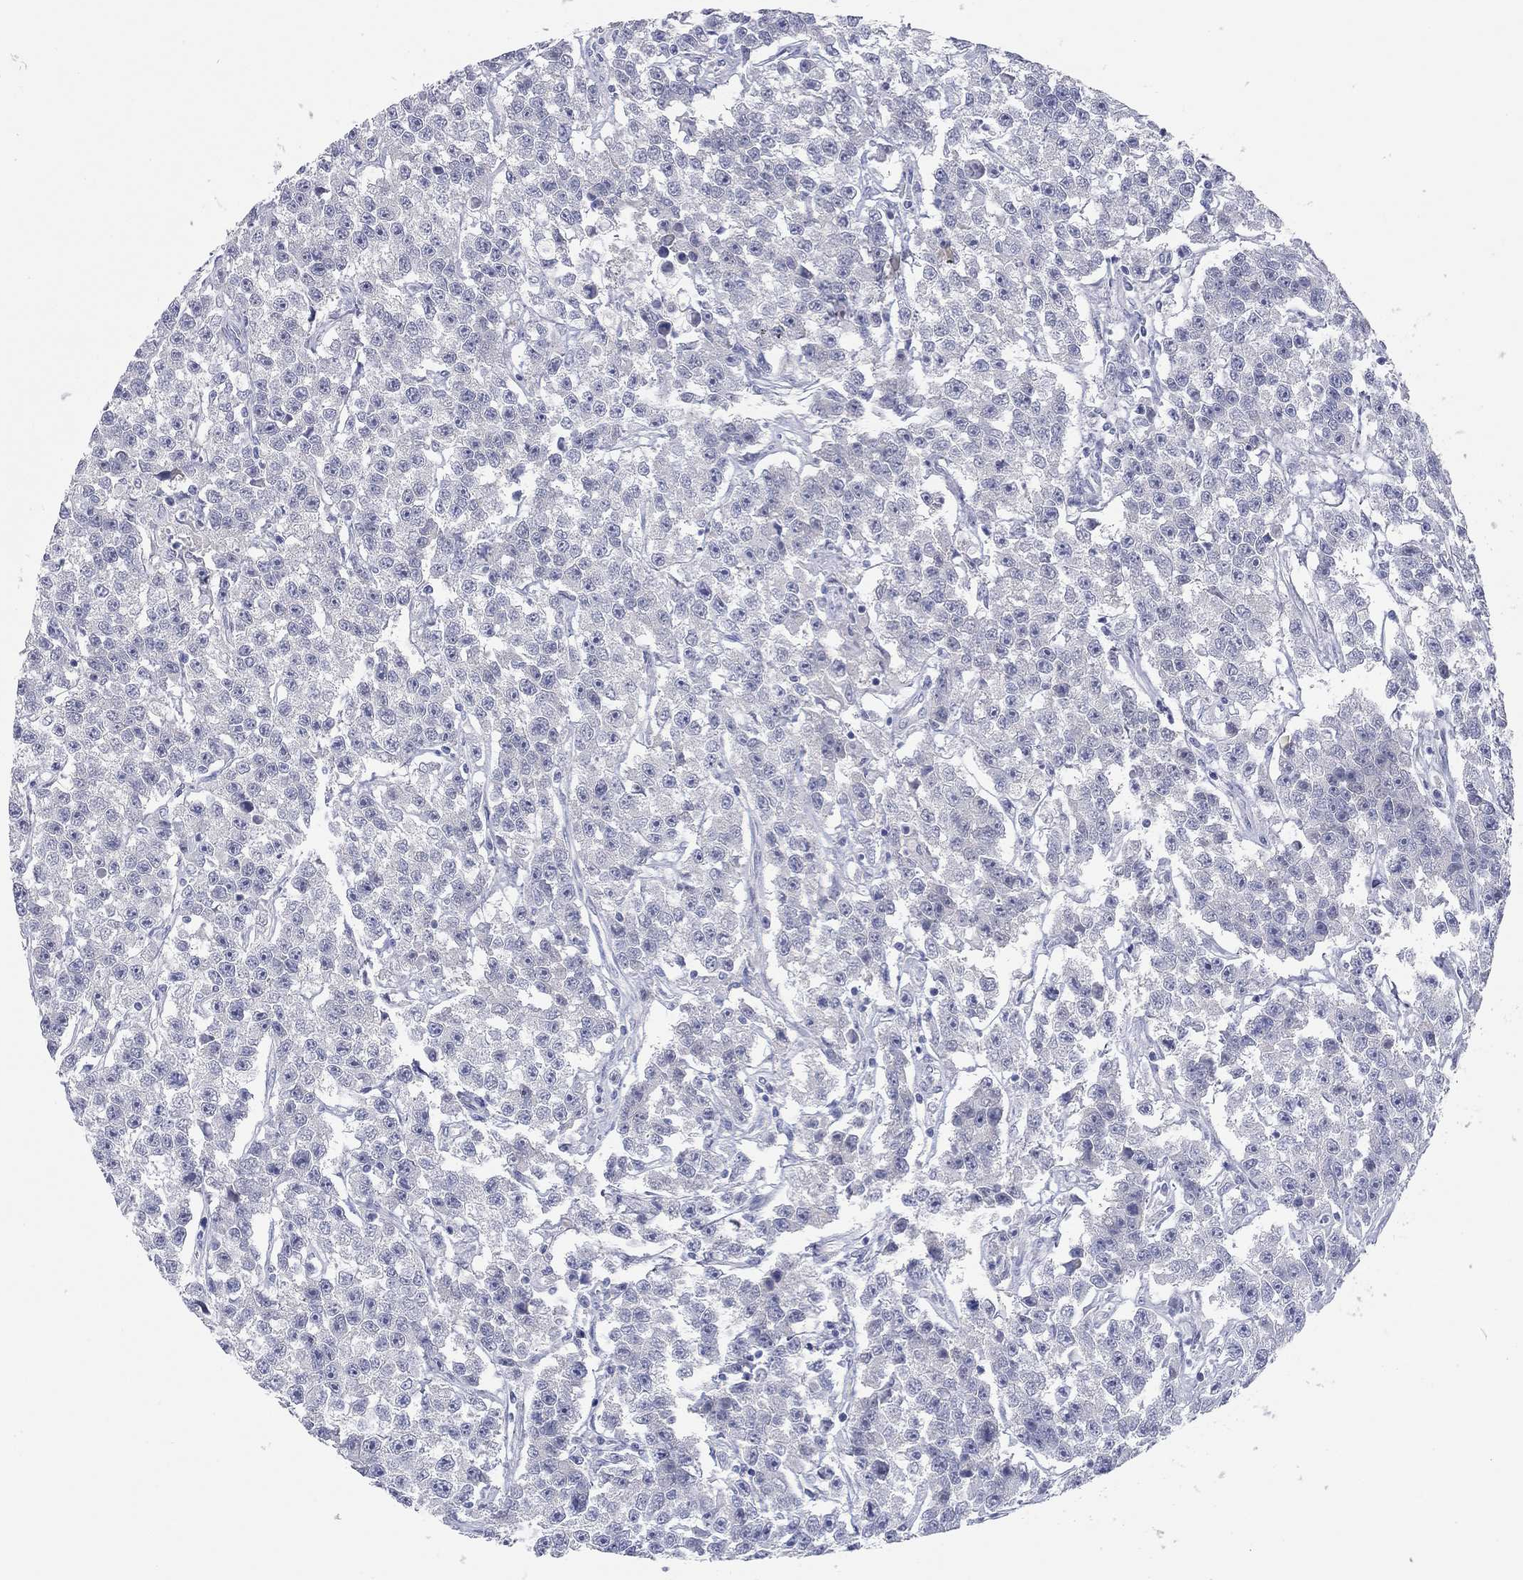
{"staining": {"intensity": "negative", "quantity": "none", "location": "none"}, "tissue": "testis cancer", "cell_type": "Tumor cells", "image_type": "cancer", "snomed": [{"axis": "morphology", "description": "Seminoma, NOS"}, {"axis": "topography", "description": "Testis"}], "caption": "Immunohistochemistry (IHC) image of neoplastic tissue: testis cancer stained with DAB (3,3'-diaminobenzidine) exhibits no significant protein positivity in tumor cells.", "gene": "TMEM221", "patient": {"sex": "male", "age": 59}}